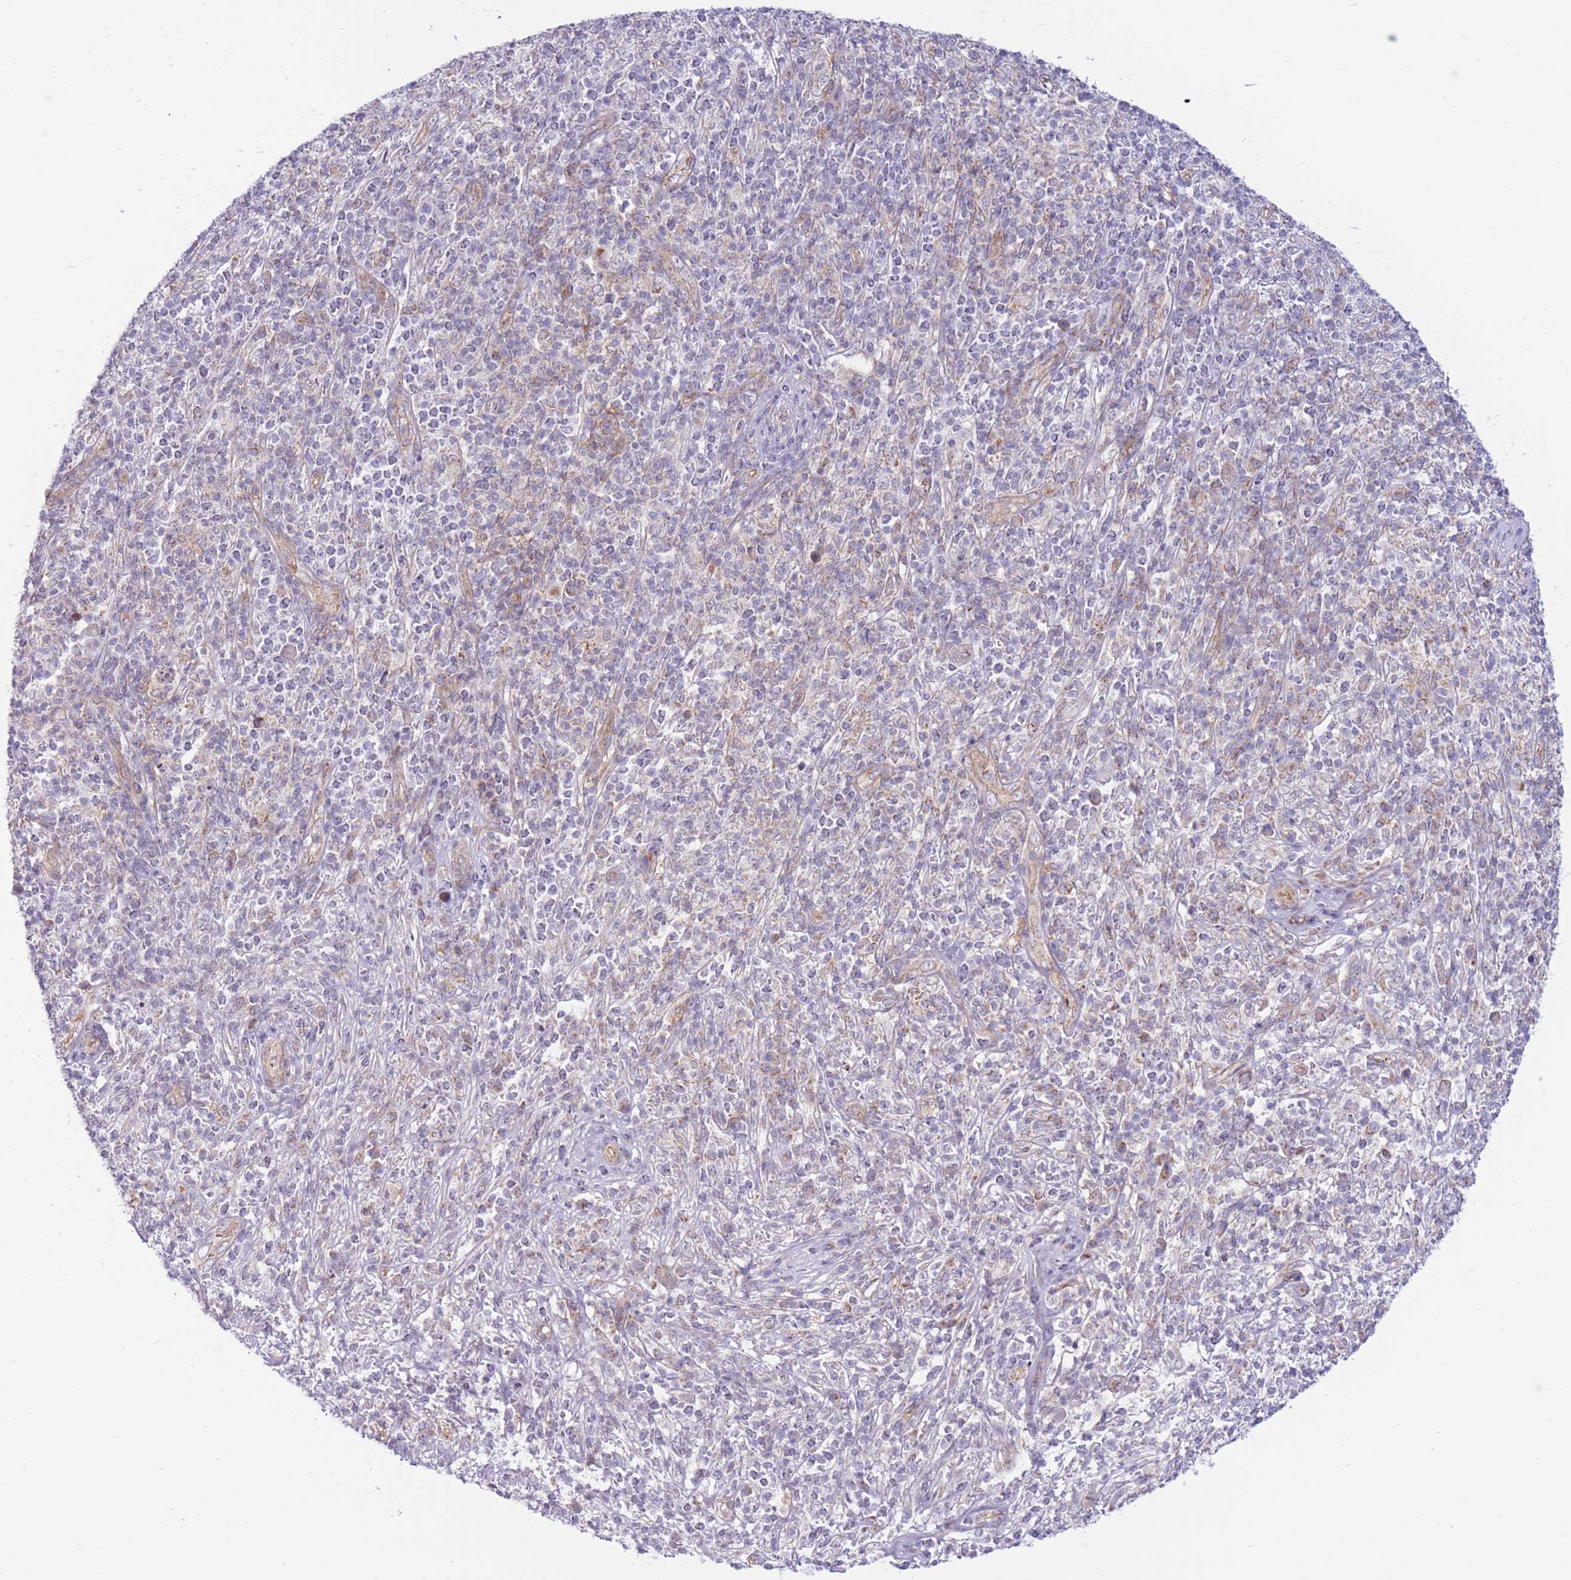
{"staining": {"intensity": "moderate", "quantity": "<25%", "location": "cytoplasmic/membranous"}, "tissue": "melanoma", "cell_type": "Tumor cells", "image_type": "cancer", "snomed": [{"axis": "morphology", "description": "Malignant melanoma, NOS"}, {"axis": "topography", "description": "Skin"}], "caption": "Immunohistochemical staining of human melanoma reveals low levels of moderate cytoplasmic/membranous protein positivity in approximately <25% of tumor cells.", "gene": "MRPS31", "patient": {"sex": "male", "age": 66}}